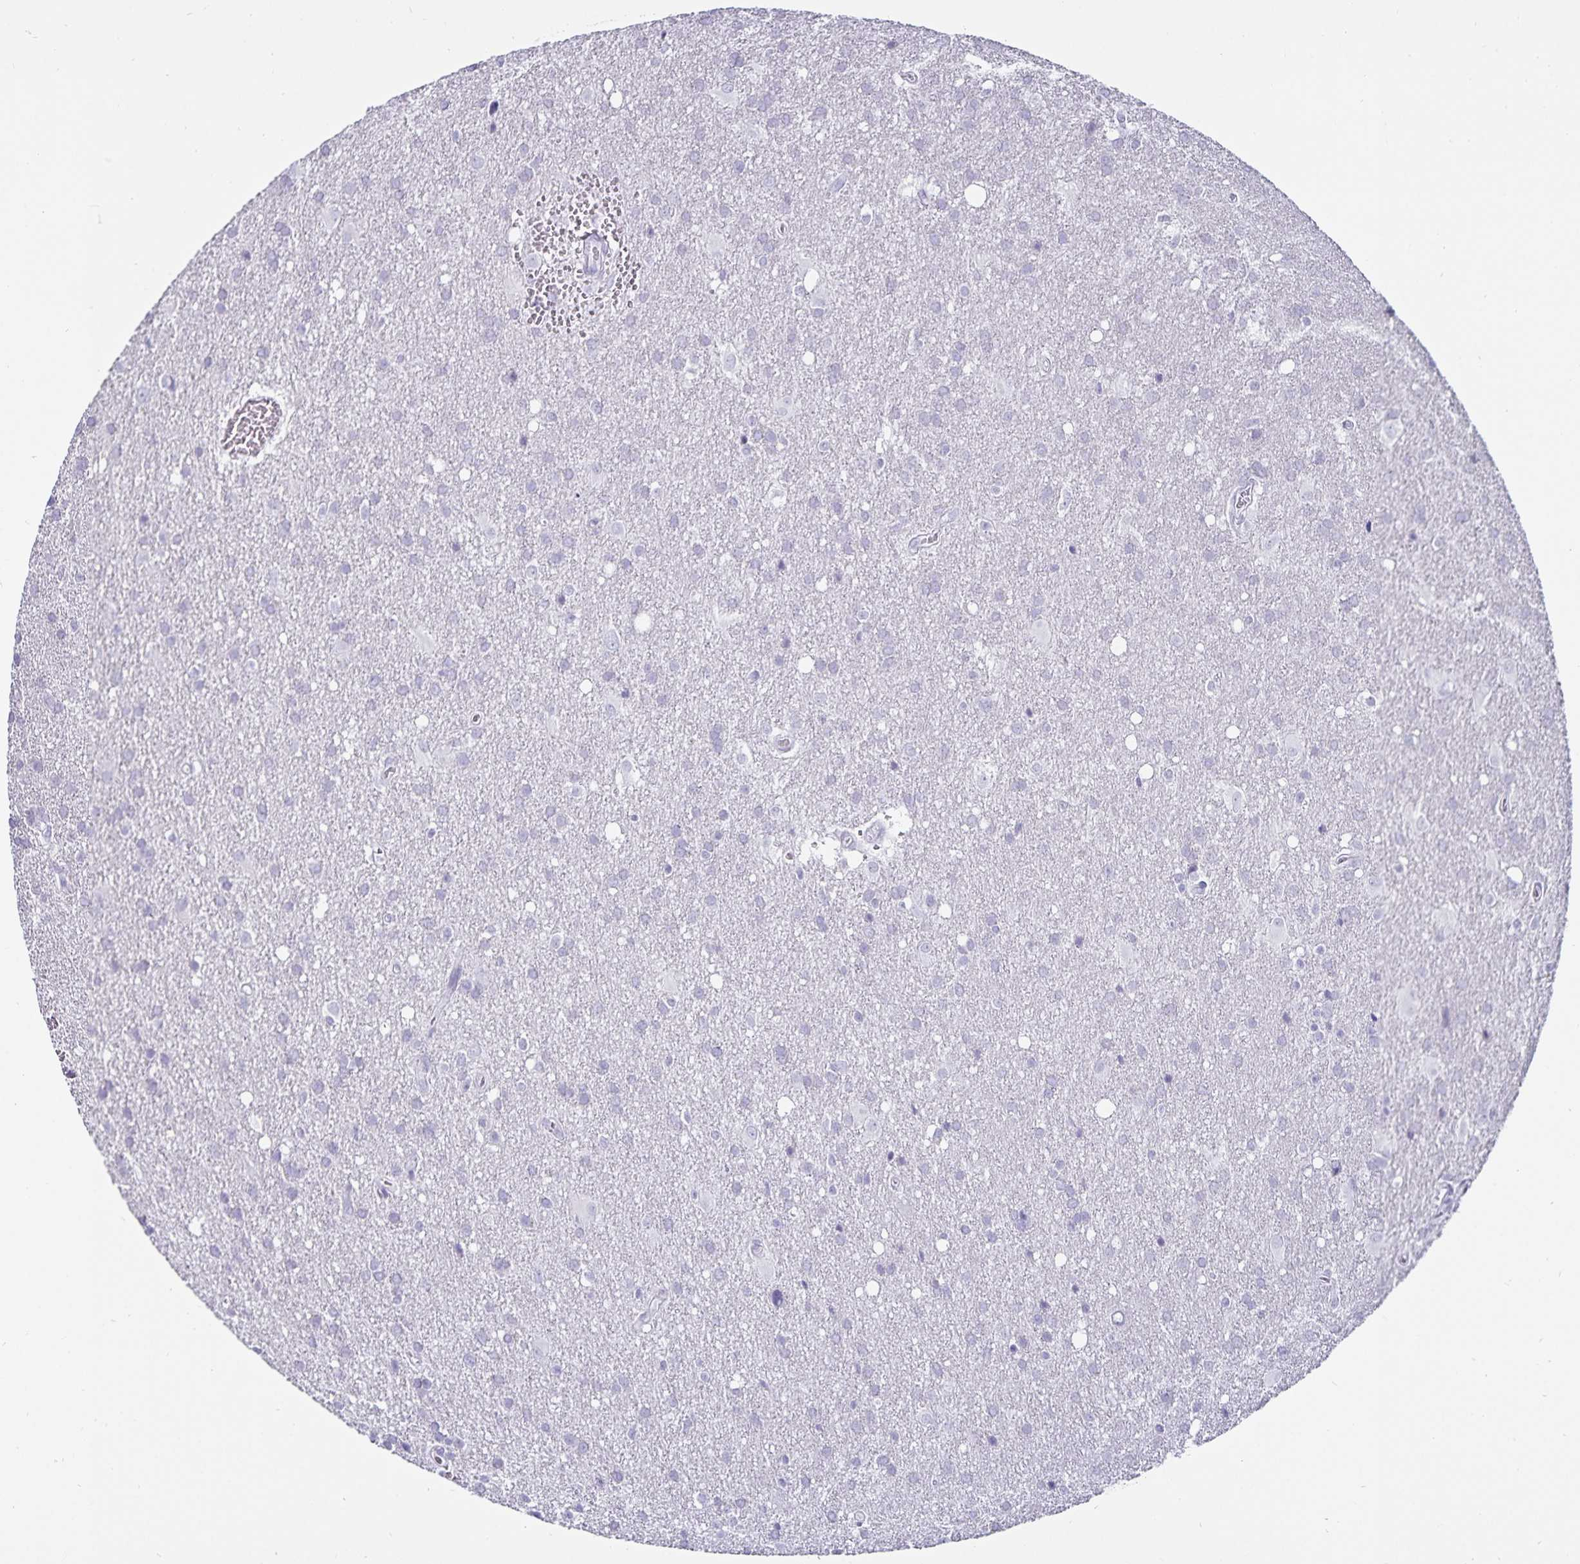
{"staining": {"intensity": "negative", "quantity": "none", "location": "none"}, "tissue": "glioma", "cell_type": "Tumor cells", "image_type": "cancer", "snomed": [{"axis": "morphology", "description": "Glioma, malignant, Low grade"}, {"axis": "topography", "description": "Brain"}], "caption": "DAB (3,3'-diaminobenzidine) immunohistochemical staining of human glioma reveals no significant expression in tumor cells.", "gene": "DEFA6", "patient": {"sex": "male", "age": 66}}